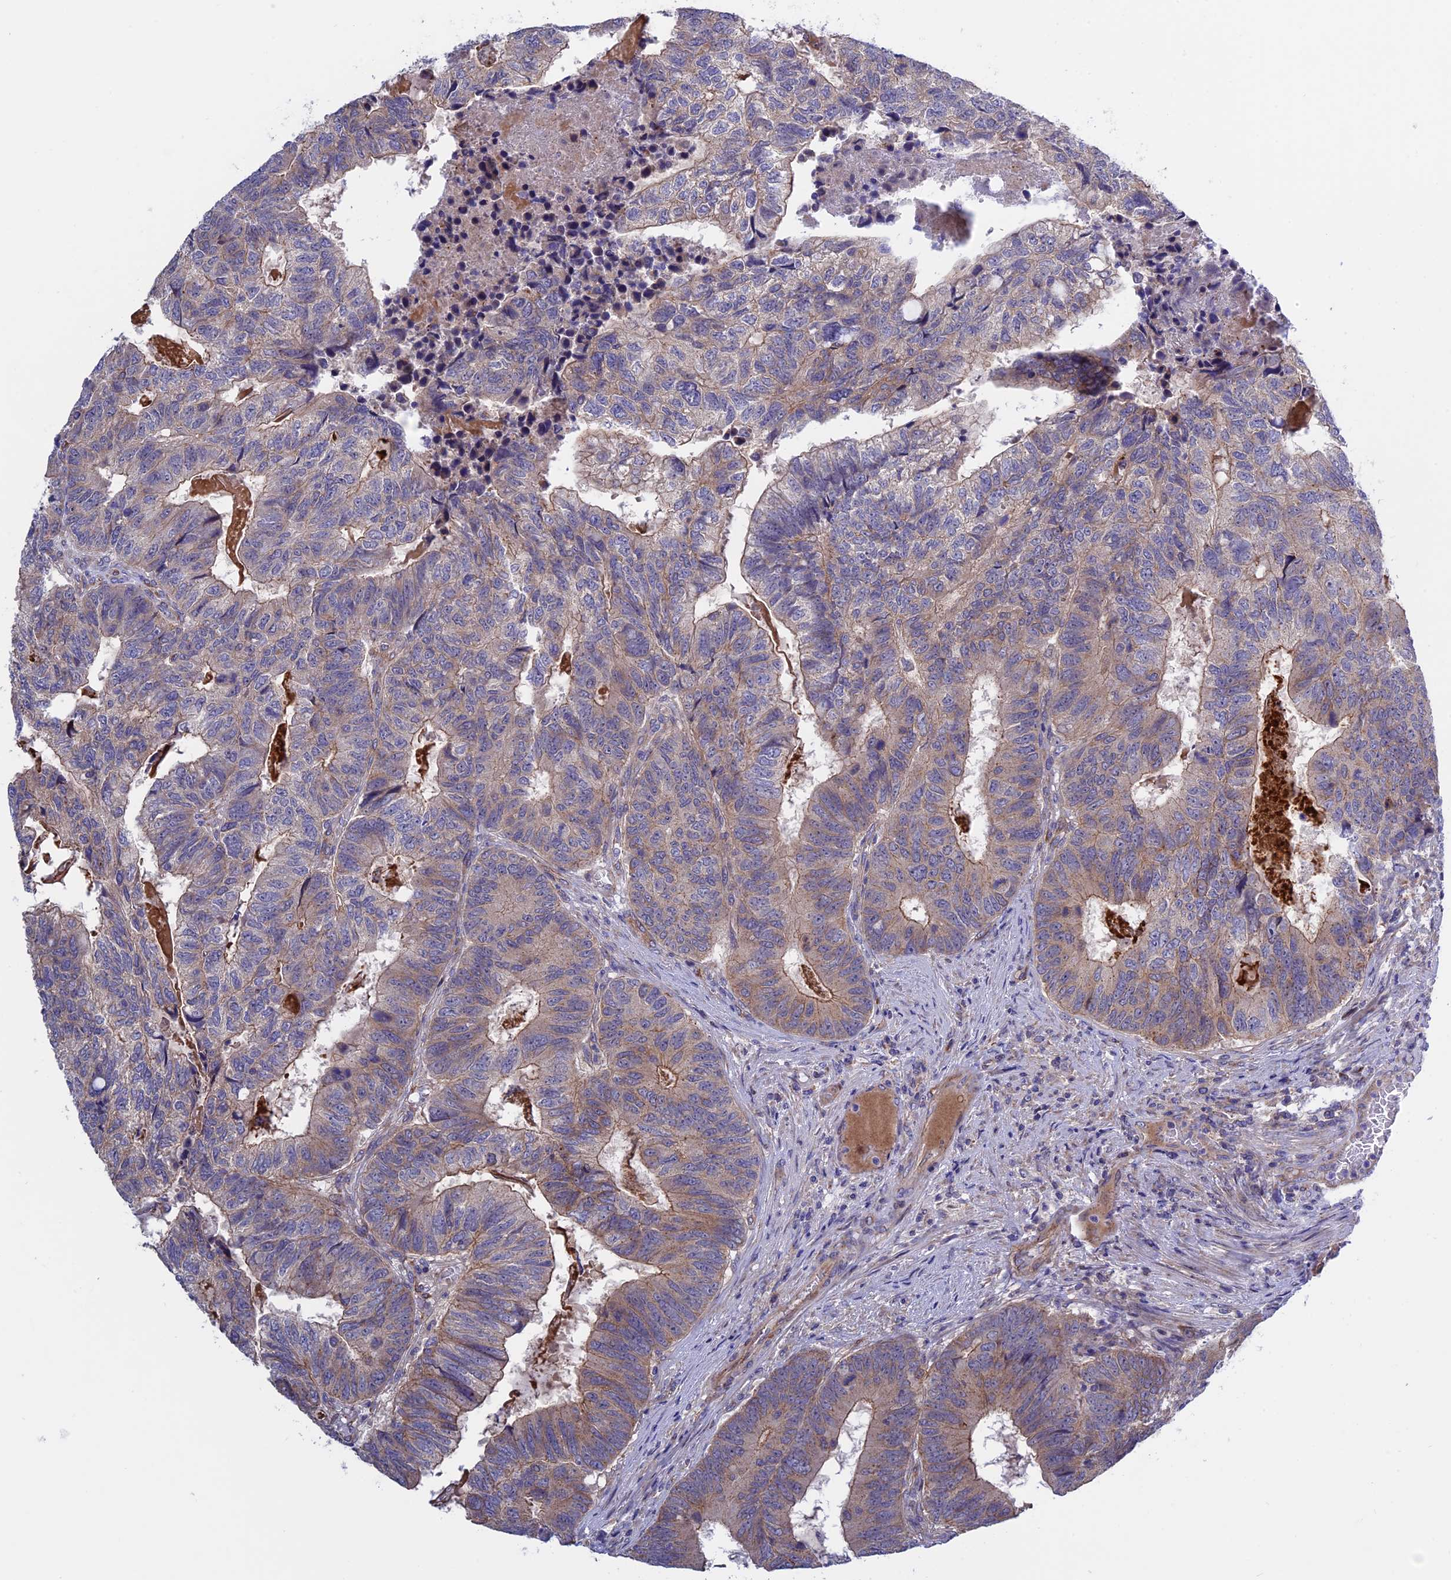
{"staining": {"intensity": "moderate", "quantity": ">75%", "location": "cytoplasmic/membranous"}, "tissue": "colorectal cancer", "cell_type": "Tumor cells", "image_type": "cancer", "snomed": [{"axis": "morphology", "description": "Adenocarcinoma, NOS"}, {"axis": "topography", "description": "Colon"}], "caption": "High-magnification brightfield microscopy of colorectal adenocarcinoma stained with DAB (brown) and counterstained with hematoxylin (blue). tumor cells exhibit moderate cytoplasmic/membranous staining is identified in about>75% of cells.", "gene": "ETFDH", "patient": {"sex": "female", "age": 67}}